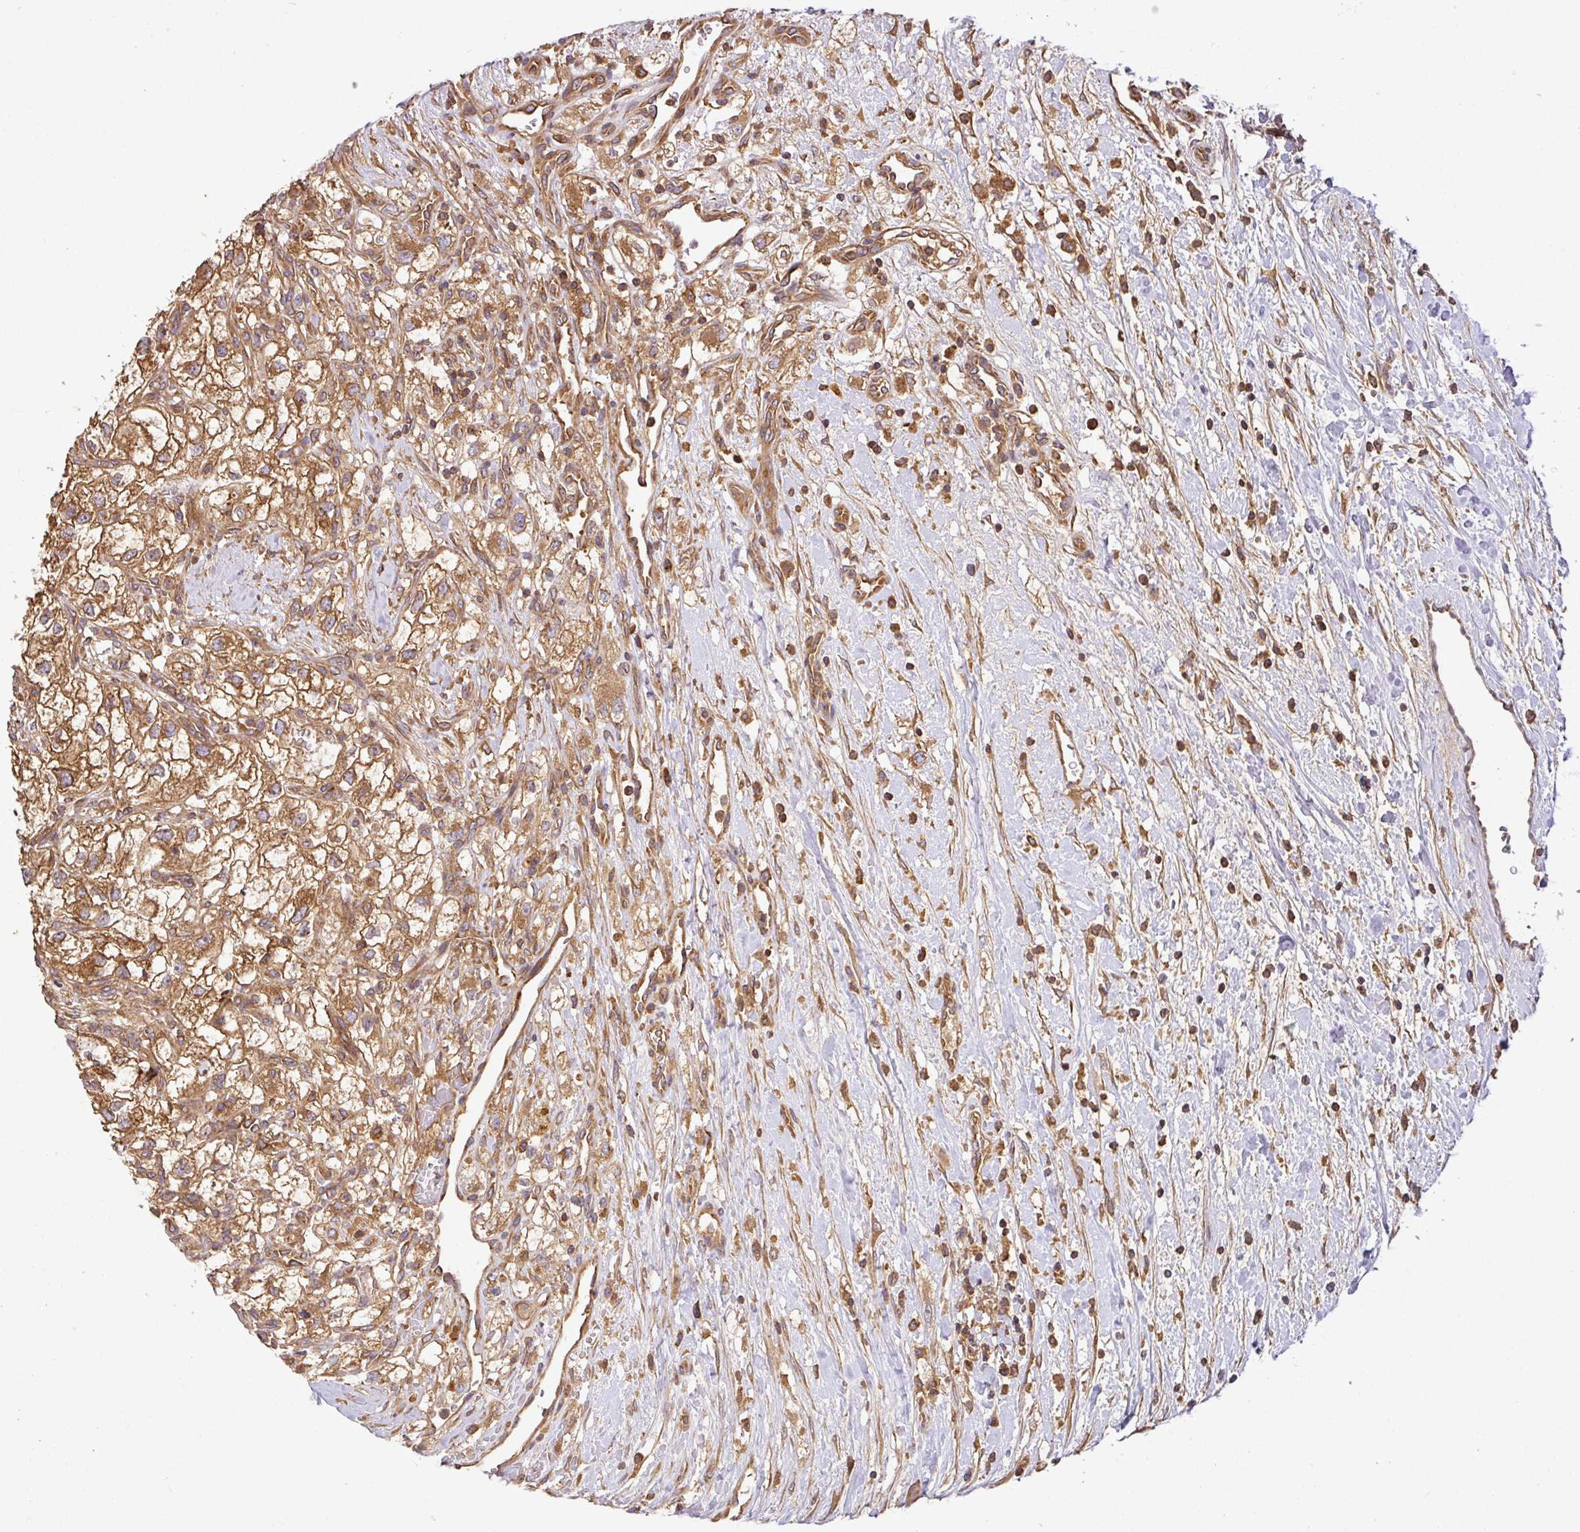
{"staining": {"intensity": "moderate", "quantity": ">75%", "location": "cytoplasmic/membranous"}, "tissue": "renal cancer", "cell_type": "Tumor cells", "image_type": "cancer", "snomed": [{"axis": "morphology", "description": "Adenocarcinoma, NOS"}, {"axis": "topography", "description": "Kidney"}], "caption": "Brown immunohistochemical staining in renal cancer demonstrates moderate cytoplasmic/membranous positivity in about >75% of tumor cells.", "gene": "GSPT1", "patient": {"sex": "male", "age": 59}}